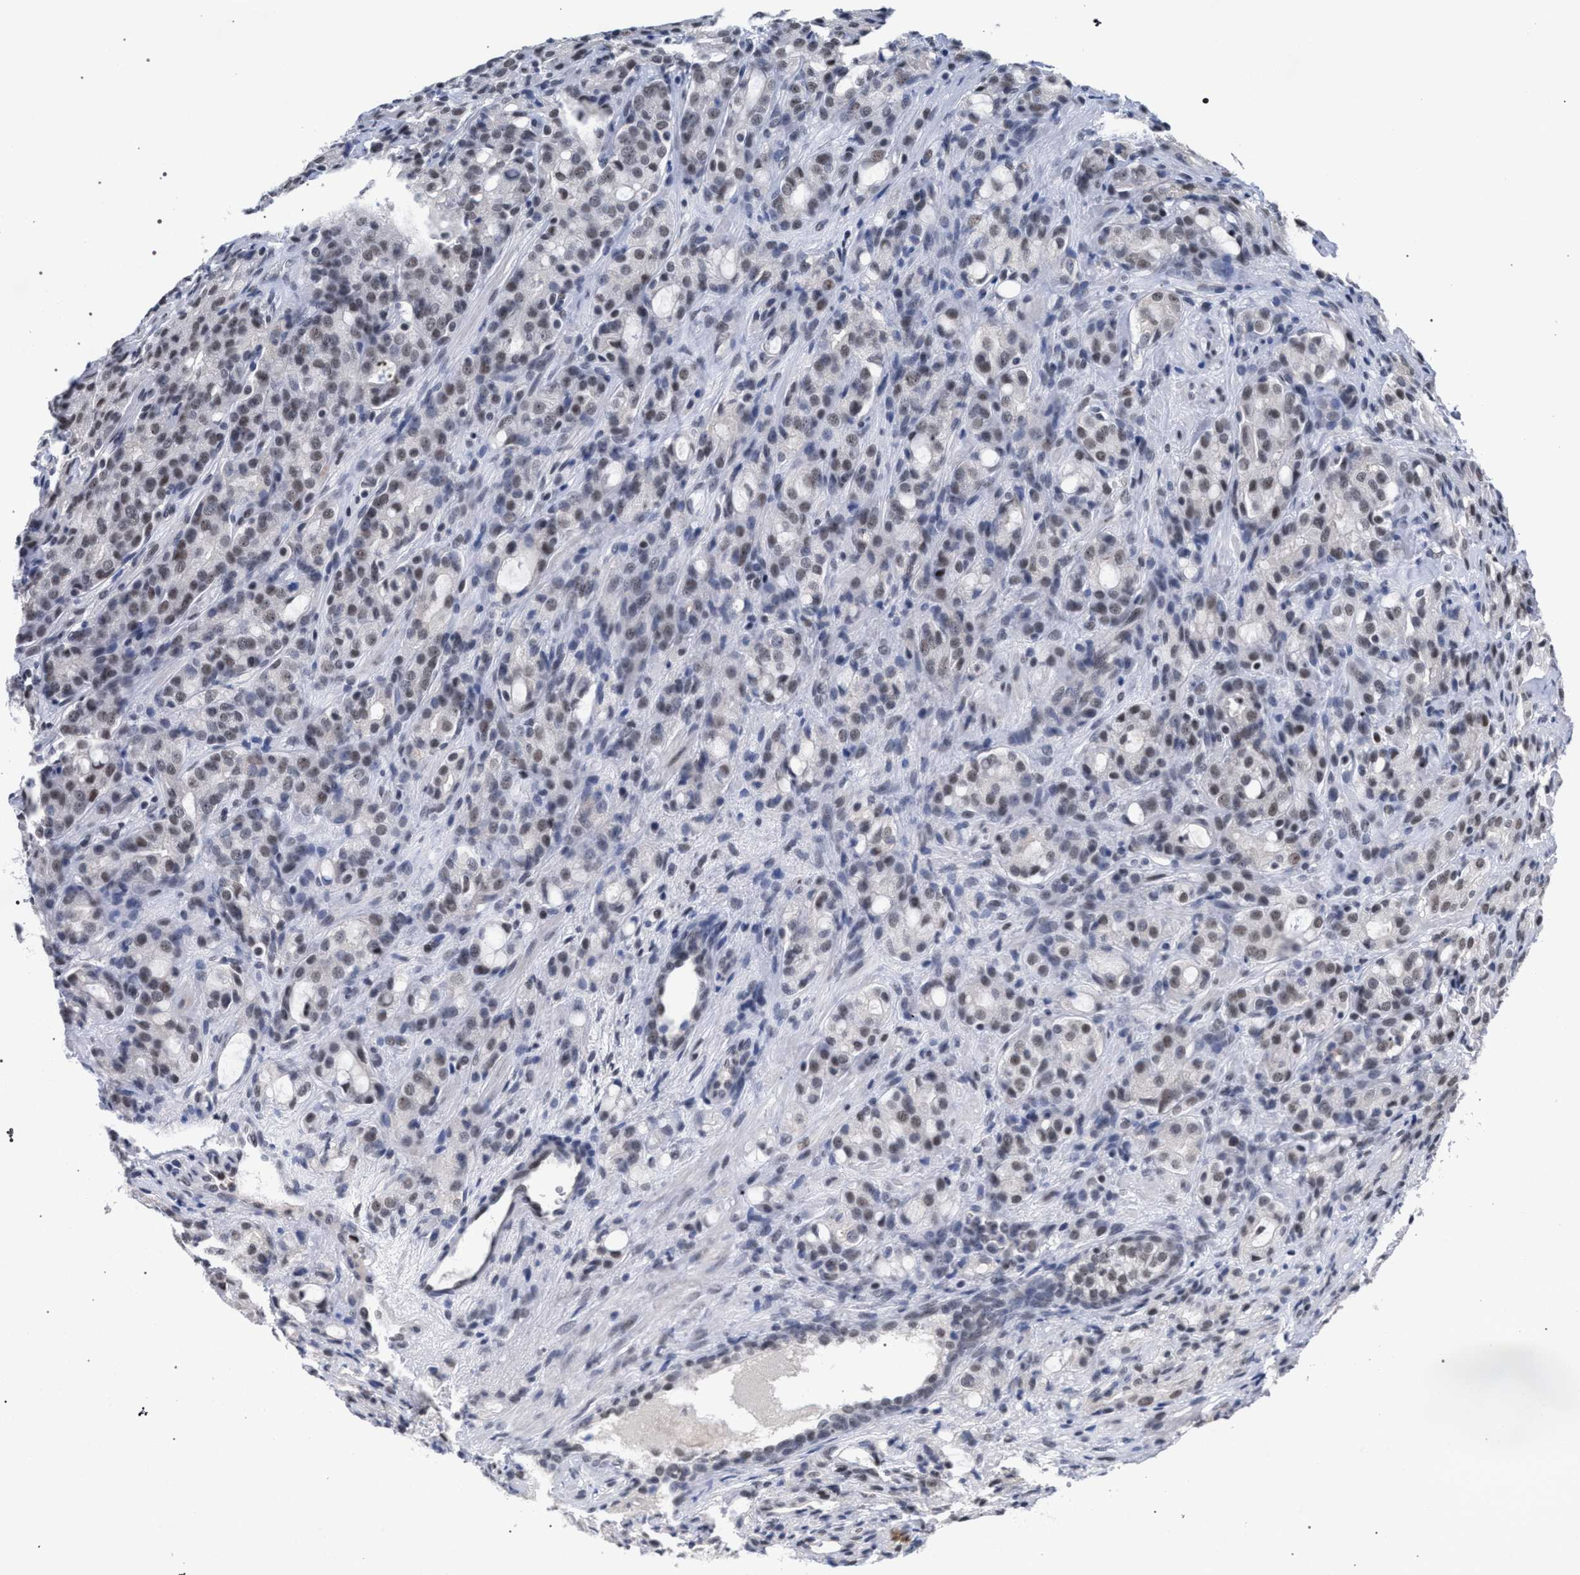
{"staining": {"intensity": "weak", "quantity": "<25%", "location": "nuclear"}, "tissue": "prostate cancer", "cell_type": "Tumor cells", "image_type": "cancer", "snomed": [{"axis": "morphology", "description": "Adenocarcinoma, High grade"}, {"axis": "topography", "description": "Prostate"}], "caption": "IHC of human prostate adenocarcinoma (high-grade) demonstrates no staining in tumor cells.", "gene": "SCAF4", "patient": {"sex": "male", "age": 72}}